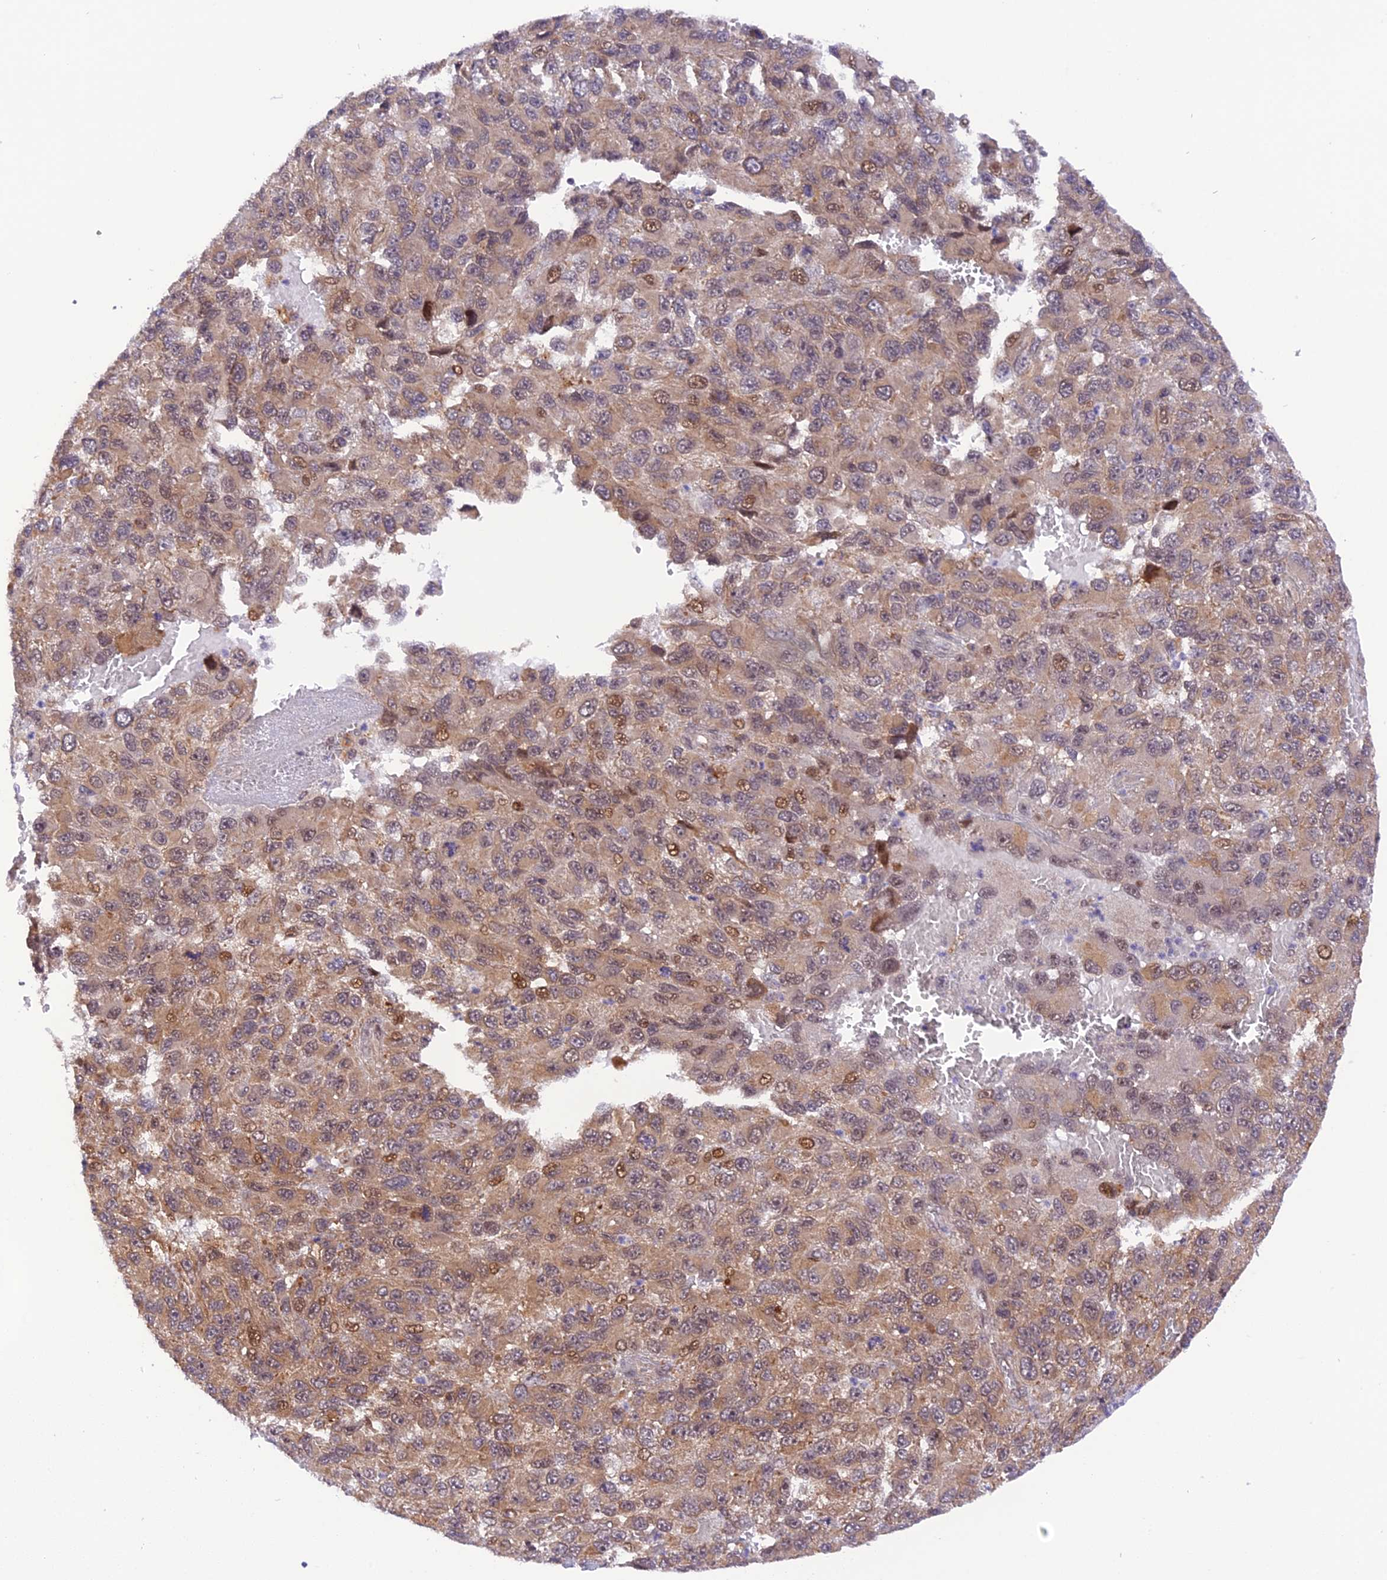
{"staining": {"intensity": "weak", "quantity": ">75%", "location": "cytoplasmic/membranous,nuclear"}, "tissue": "melanoma", "cell_type": "Tumor cells", "image_type": "cancer", "snomed": [{"axis": "morphology", "description": "Normal tissue, NOS"}, {"axis": "morphology", "description": "Malignant melanoma, NOS"}, {"axis": "topography", "description": "Skin"}], "caption": "An IHC image of tumor tissue is shown. Protein staining in brown labels weak cytoplasmic/membranous and nuclear positivity in malignant melanoma within tumor cells. (Stains: DAB (3,3'-diaminobenzidine) in brown, nuclei in blue, Microscopy: brightfield microscopy at high magnification).", "gene": "SAMD4A", "patient": {"sex": "female", "age": 96}}